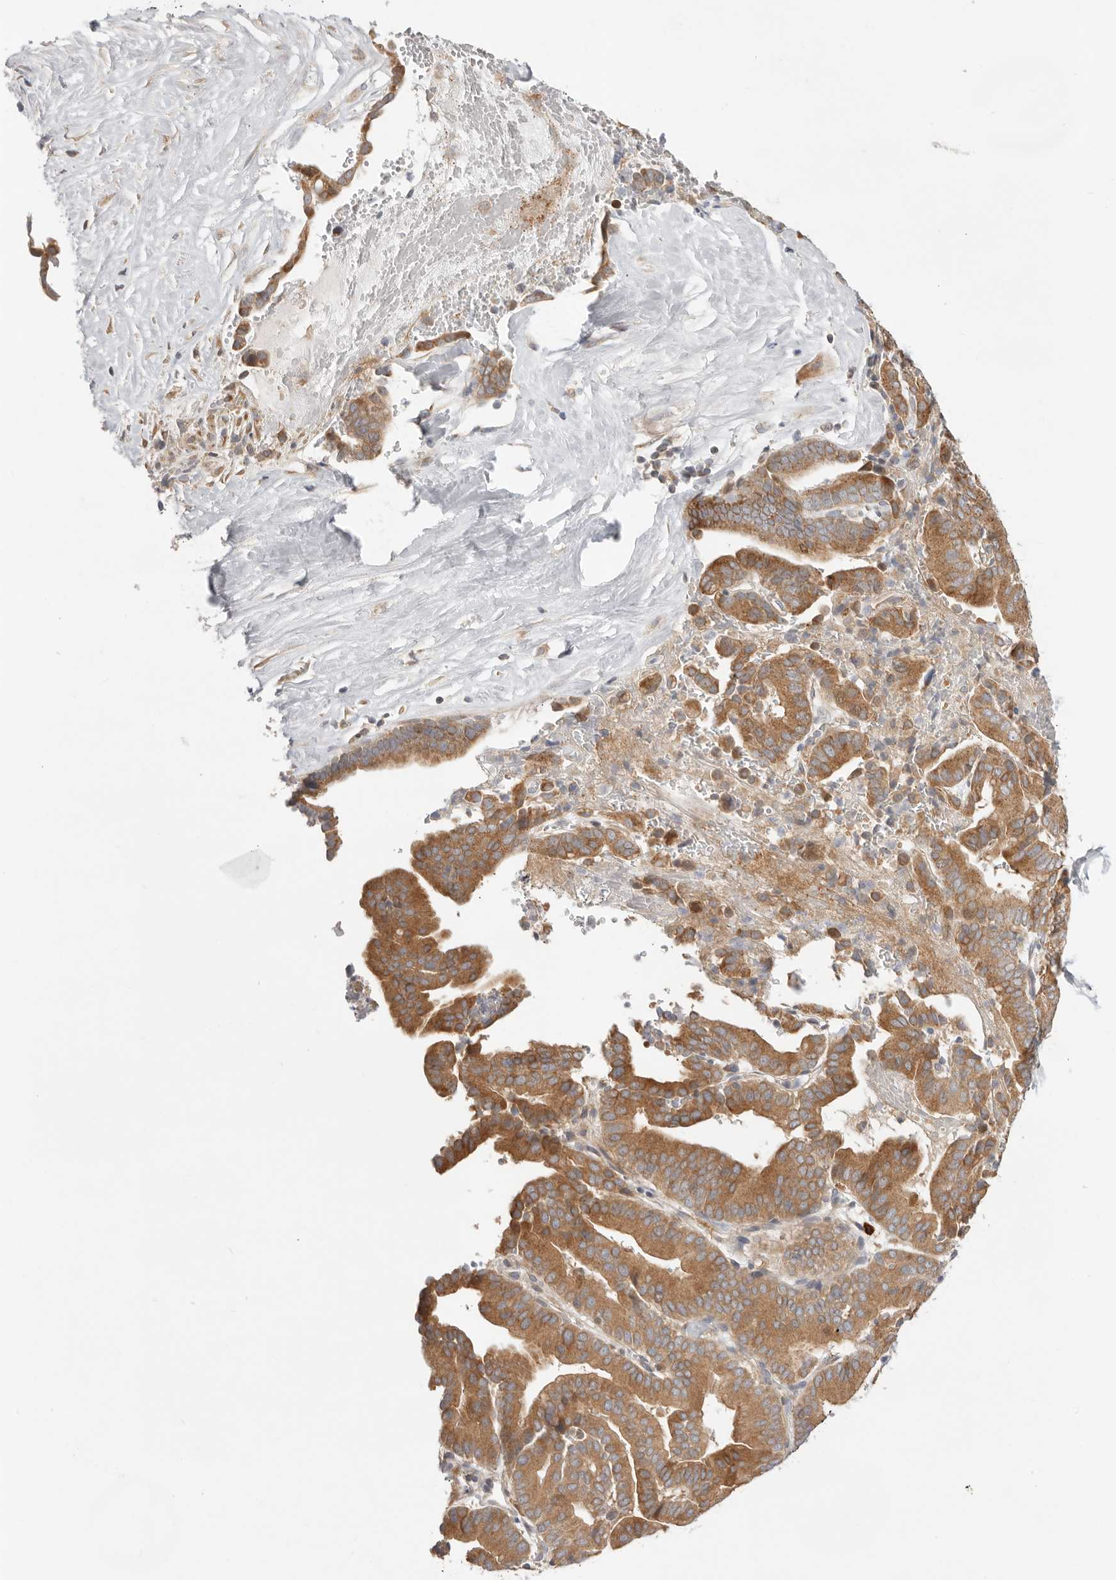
{"staining": {"intensity": "moderate", "quantity": ">75%", "location": "cytoplasmic/membranous"}, "tissue": "liver cancer", "cell_type": "Tumor cells", "image_type": "cancer", "snomed": [{"axis": "morphology", "description": "Cholangiocarcinoma"}, {"axis": "topography", "description": "Liver"}], "caption": "An image of liver cancer stained for a protein reveals moderate cytoplasmic/membranous brown staining in tumor cells. Nuclei are stained in blue.", "gene": "USH1C", "patient": {"sex": "female", "age": 75}}